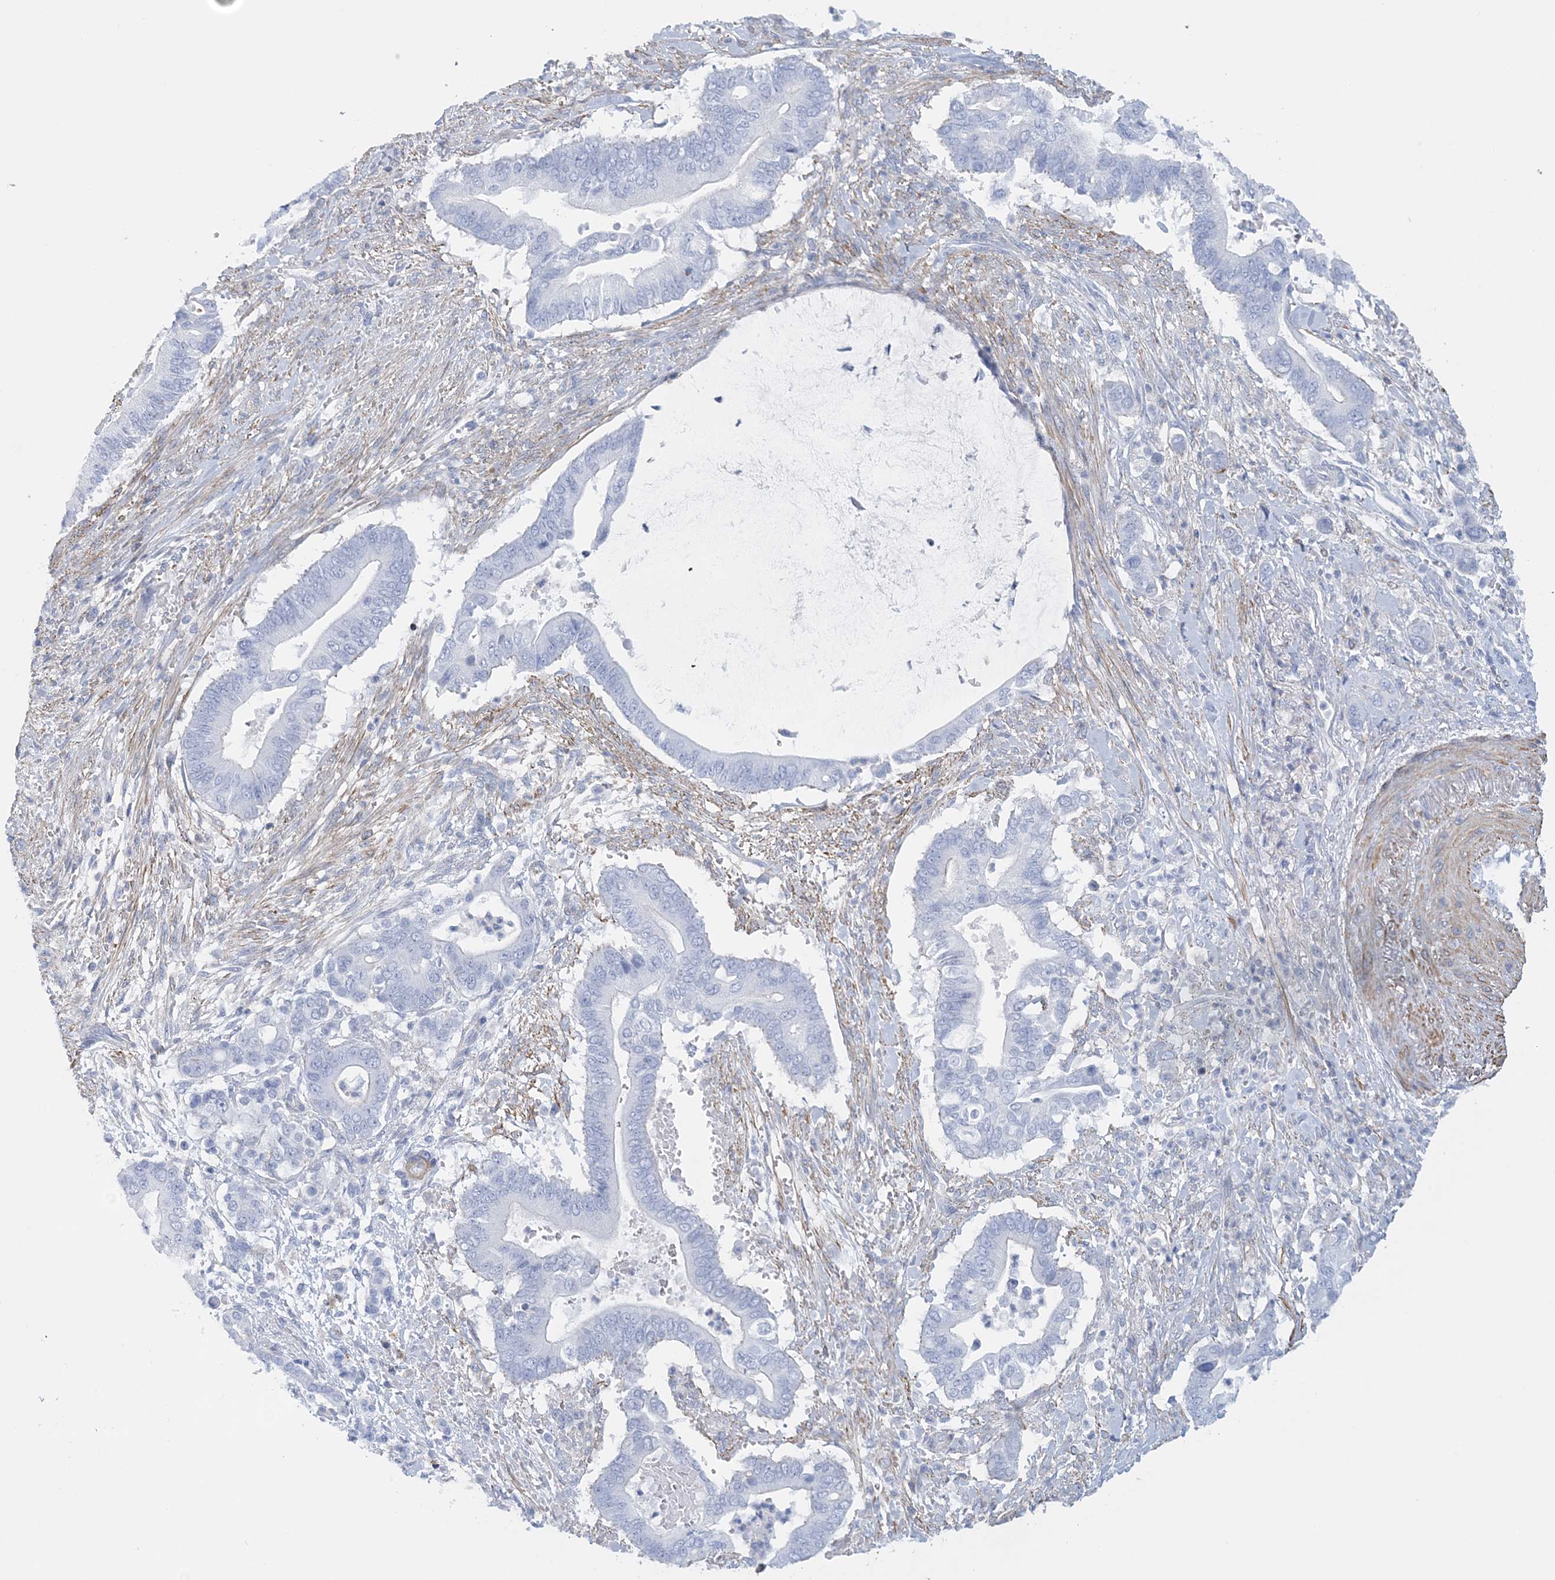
{"staining": {"intensity": "negative", "quantity": "none", "location": "none"}, "tissue": "pancreatic cancer", "cell_type": "Tumor cells", "image_type": "cancer", "snomed": [{"axis": "morphology", "description": "Adenocarcinoma, NOS"}, {"axis": "topography", "description": "Pancreas"}], "caption": "High power microscopy micrograph of an IHC micrograph of pancreatic cancer, revealing no significant expression in tumor cells.", "gene": "C11orf21", "patient": {"sex": "male", "age": 68}}